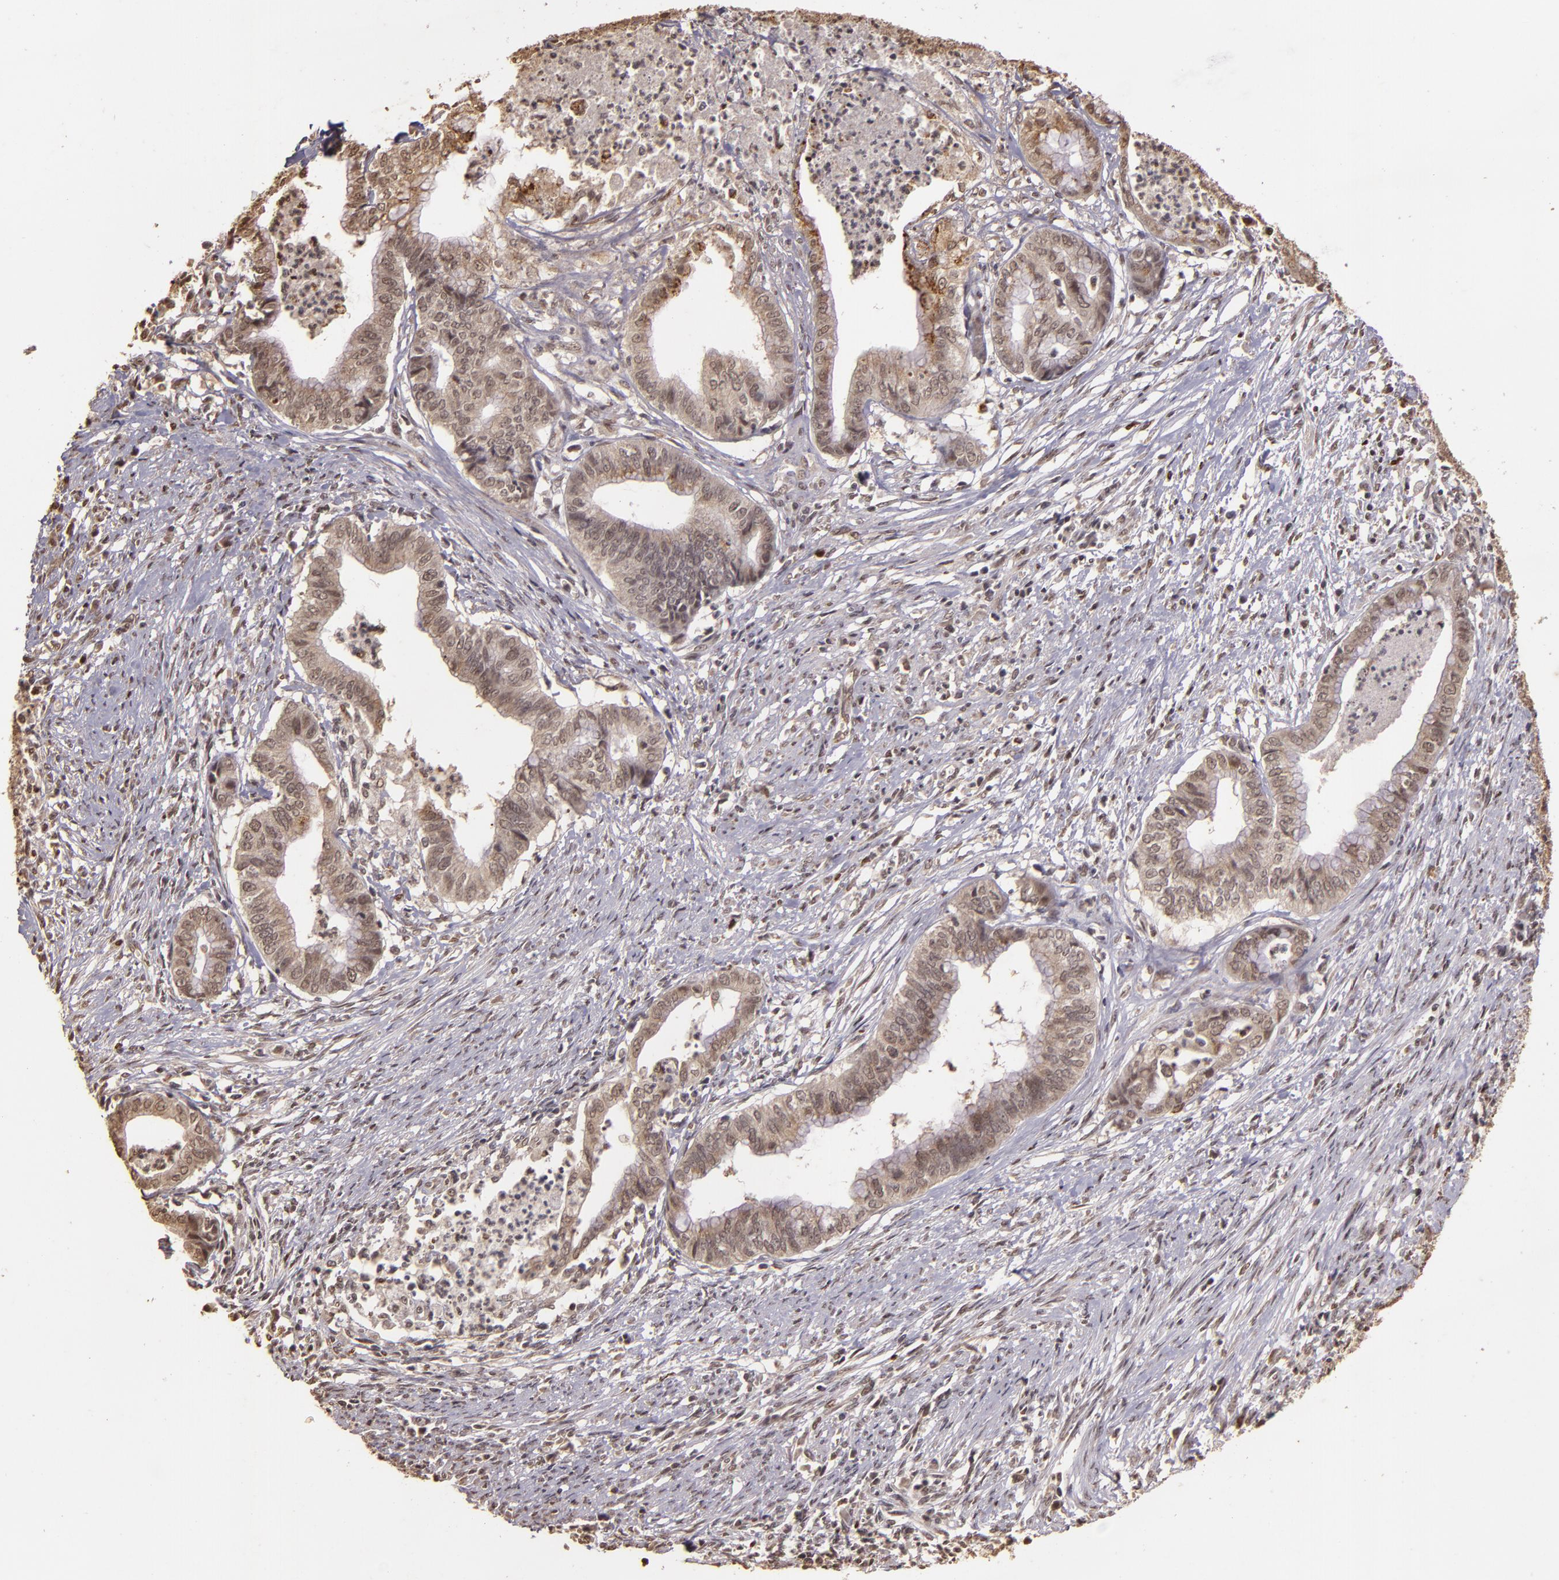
{"staining": {"intensity": "weak", "quantity": ">75%", "location": "cytoplasmic/membranous,nuclear"}, "tissue": "endometrial cancer", "cell_type": "Tumor cells", "image_type": "cancer", "snomed": [{"axis": "morphology", "description": "Necrosis, NOS"}, {"axis": "morphology", "description": "Adenocarcinoma, NOS"}, {"axis": "topography", "description": "Endometrium"}], "caption": "Endometrial adenocarcinoma tissue reveals weak cytoplasmic/membranous and nuclear expression in about >75% of tumor cells, visualized by immunohistochemistry. The staining is performed using DAB brown chromogen to label protein expression. The nuclei are counter-stained blue using hematoxylin.", "gene": "CUL1", "patient": {"sex": "female", "age": 79}}